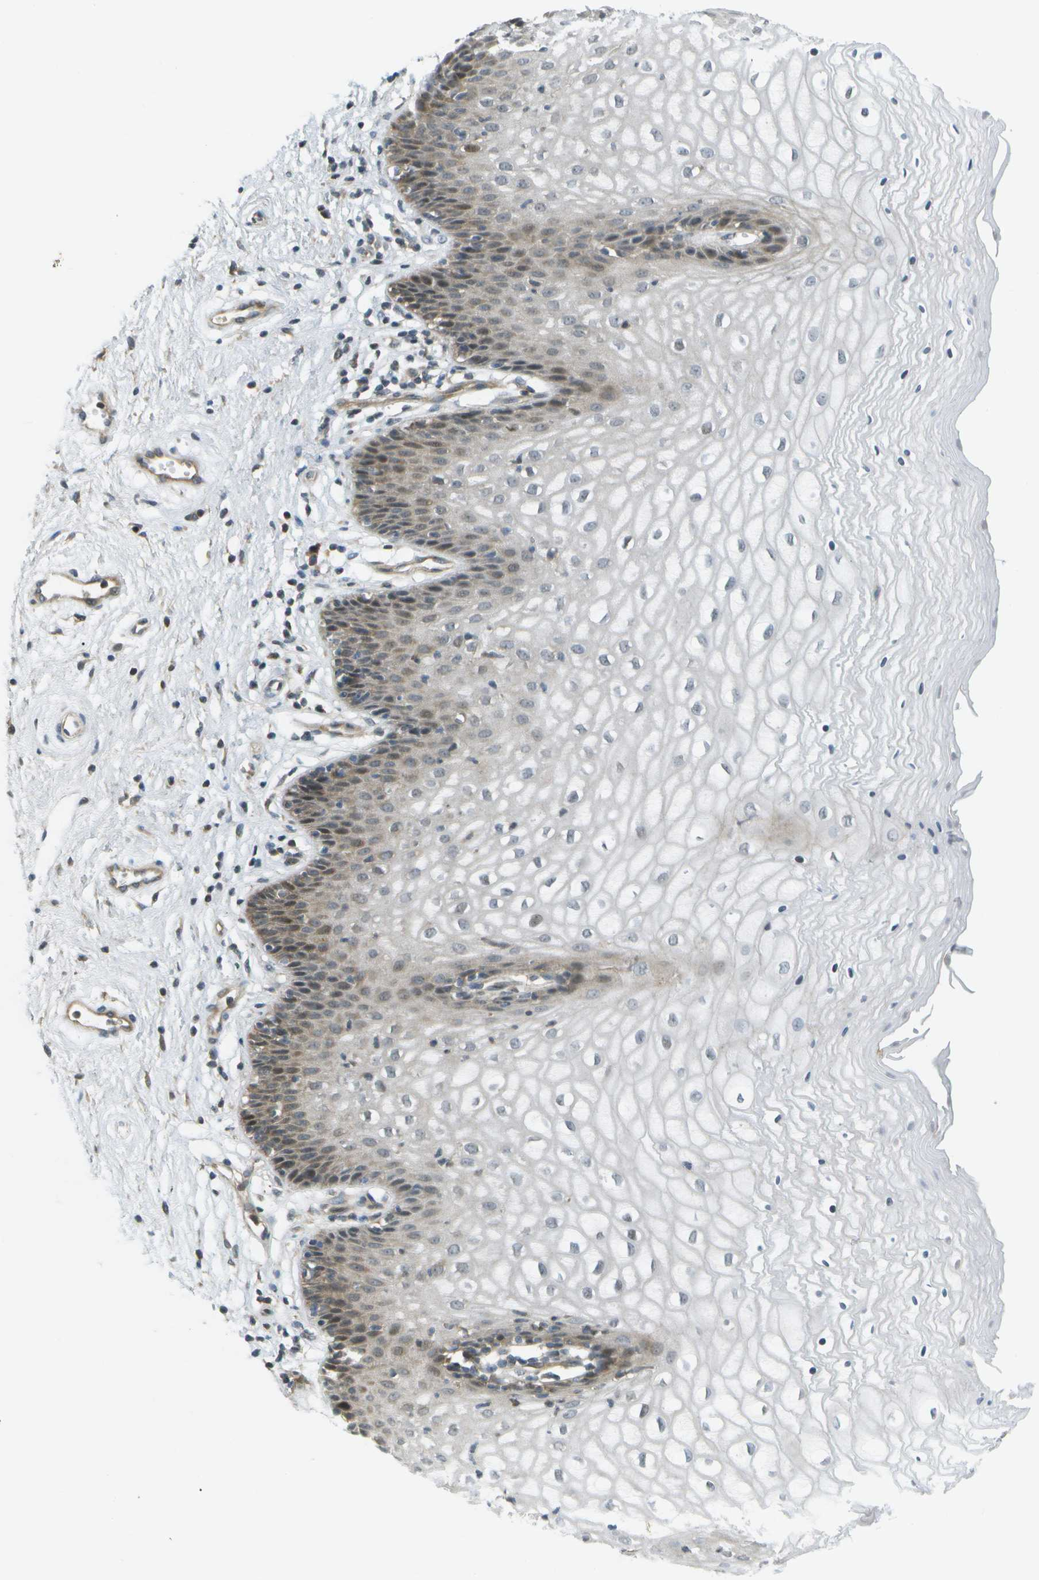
{"staining": {"intensity": "weak", "quantity": "25%-75%", "location": "cytoplasmic/membranous"}, "tissue": "vagina", "cell_type": "Squamous epithelial cells", "image_type": "normal", "snomed": [{"axis": "morphology", "description": "Normal tissue, NOS"}, {"axis": "topography", "description": "Vagina"}], "caption": "Squamous epithelial cells reveal low levels of weak cytoplasmic/membranous expression in about 25%-75% of cells in normal vagina.", "gene": "WNK2", "patient": {"sex": "female", "age": 34}}